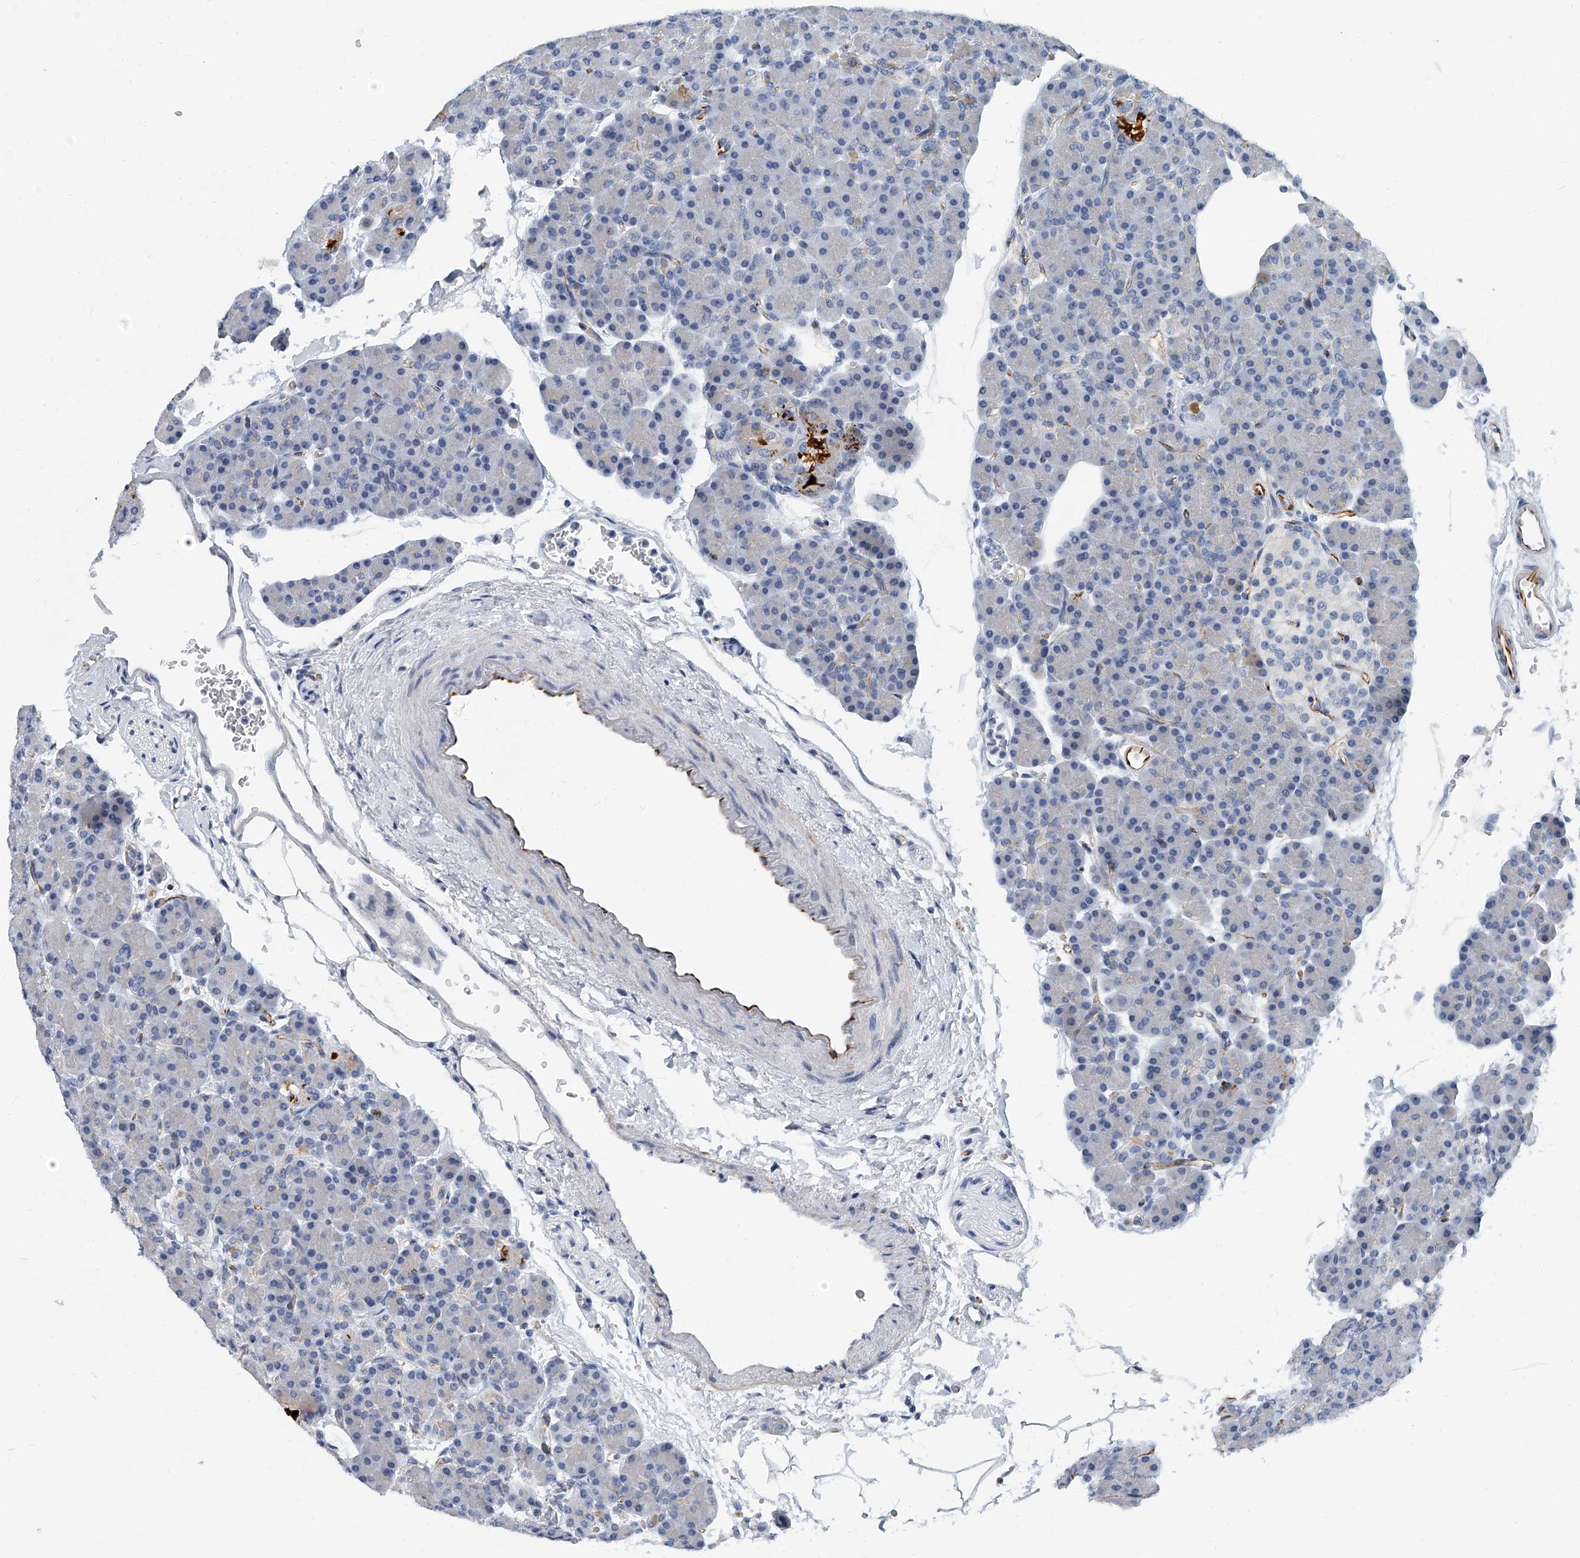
{"staining": {"intensity": "moderate", "quantity": "<25%", "location": "cytoplasmic/membranous"}, "tissue": "pancreas", "cell_type": "Exocrine glandular cells", "image_type": "normal", "snomed": [{"axis": "morphology", "description": "Normal tissue, NOS"}, {"axis": "topography", "description": "Pancreas"}], "caption": "Pancreas stained with a brown dye displays moderate cytoplasmic/membranous positive positivity in about <25% of exocrine glandular cells.", "gene": "KIRREL1", "patient": {"sex": "female", "age": 43}}